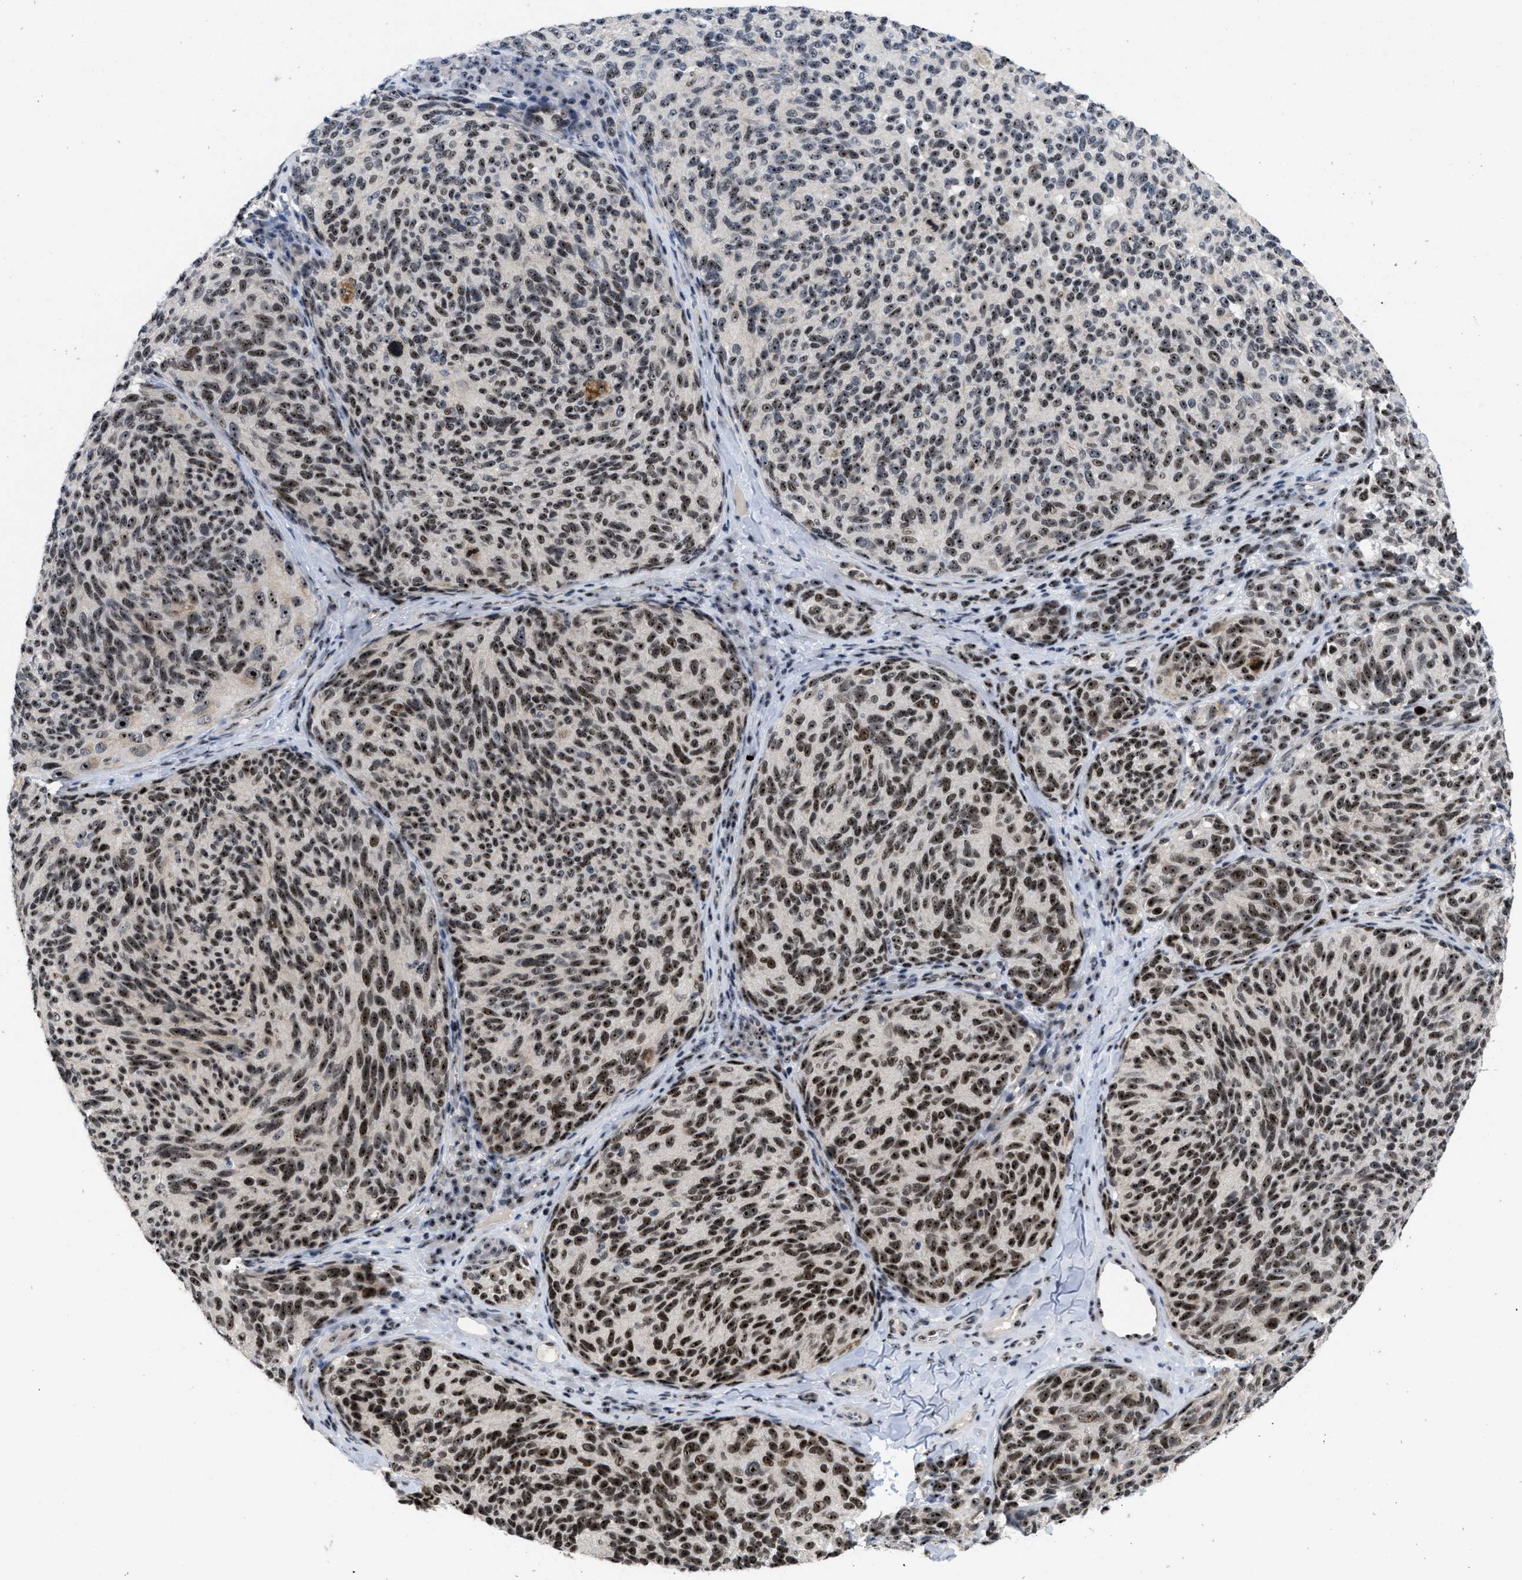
{"staining": {"intensity": "strong", "quantity": ">75%", "location": "nuclear"}, "tissue": "melanoma", "cell_type": "Tumor cells", "image_type": "cancer", "snomed": [{"axis": "morphology", "description": "Malignant melanoma, NOS"}, {"axis": "topography", "description": "Skin"}], "caption": "High-magnification brightfield microscopy of malignant melanoma stained with DAB (brown) and counterstained with hematoxylin (blue). tumor cells exhibit strong nuclear positivity is identified in about>75% of cells. (Stains: DAB in brown, nuclei in blue, Microscopy: brightfield microscopy at high magnification).", "gene": "NOP58", "patient": {"sex": "female", "age": 73}}